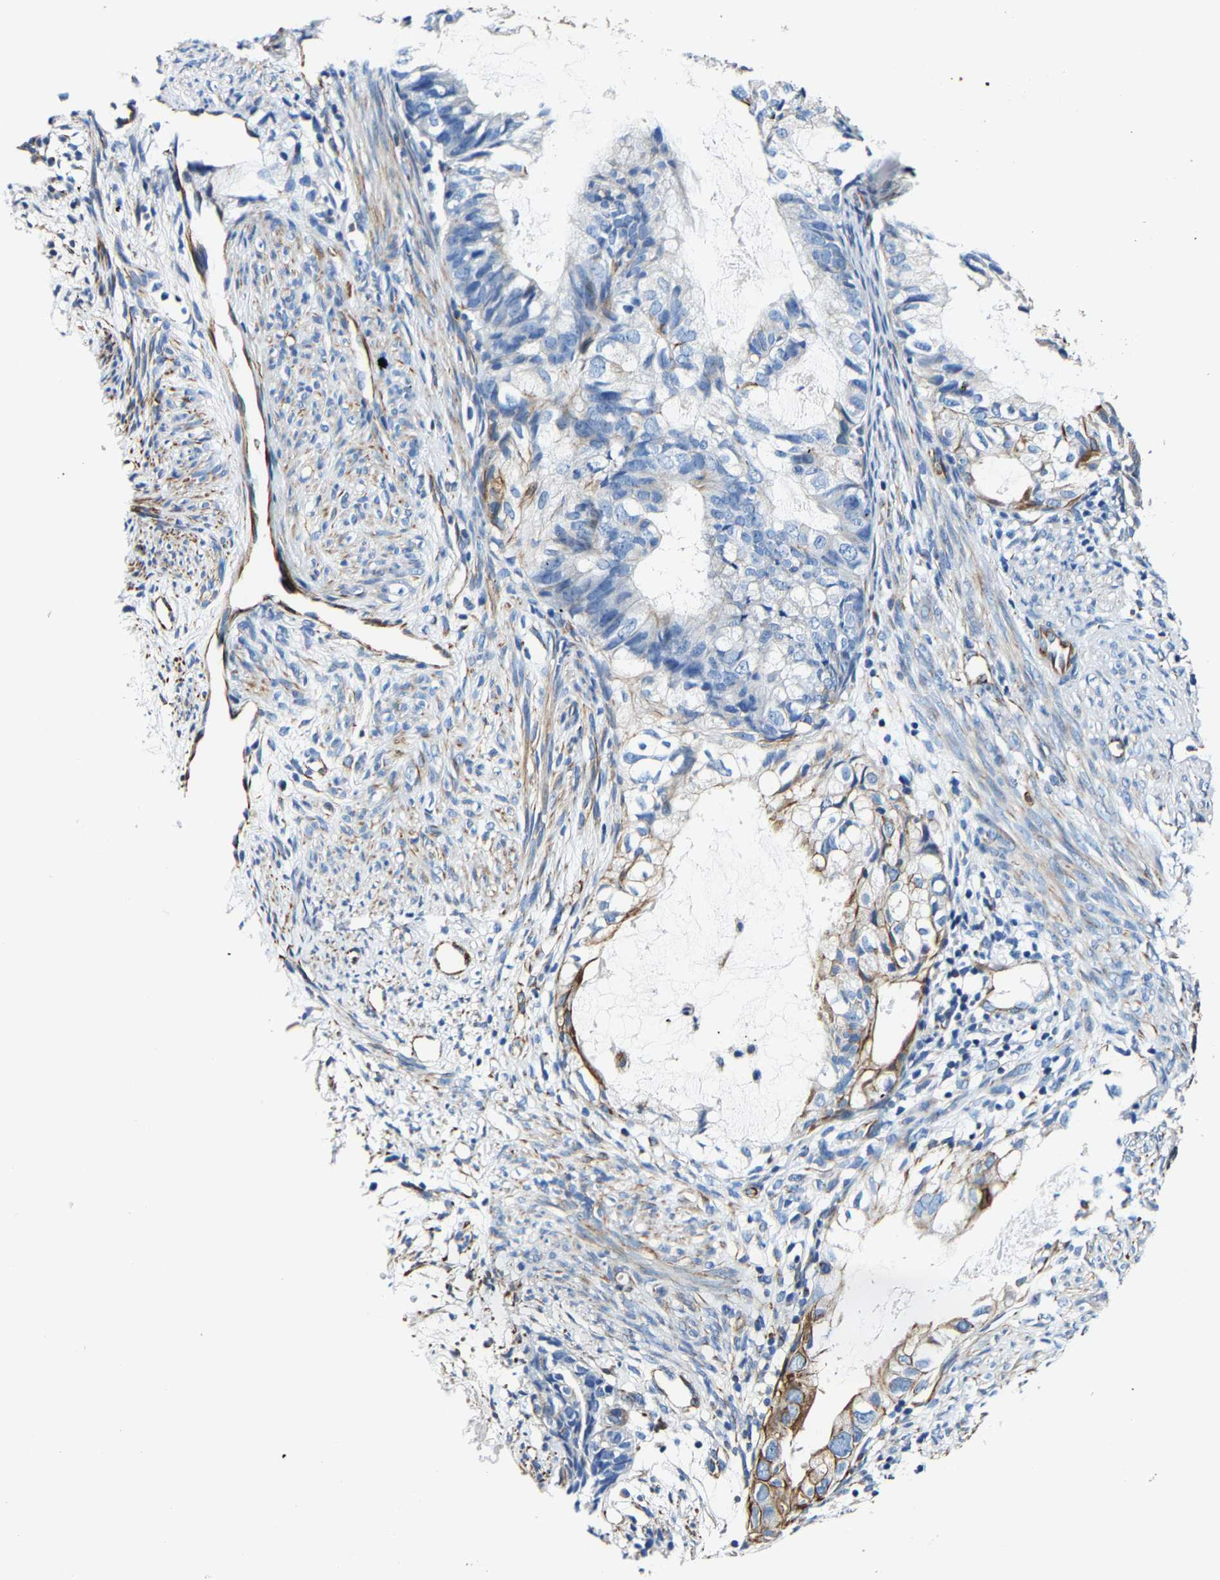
{"staining": {"intensity": "moderate", "quantity": "<25%", "location": "cytoplasmic/membranous"}, "tissue": "cervical cancer", "cell_type": "Tumor cells", "image_type": "cancer", "snomed": [{"axis": "morphology", "description": "Normal tissue, NOS"}, {"axis": "morphology", "description": "Adenocarcinoma, NOS"}, {"axis": "topography", "description": "Cervix"}, {"axis": "topography", "description": "Endometrium"}], "caption": "Cervical cancer (adenocarcinoma) stained with DAB (3,3'-diaminobenzidine) IHC reveals low levels of moderate cytoplasmic/membranous expression in about <25% of tumor cells.", "gene": "MMEL1", "patient": {"sex": "female", "age": 86}}